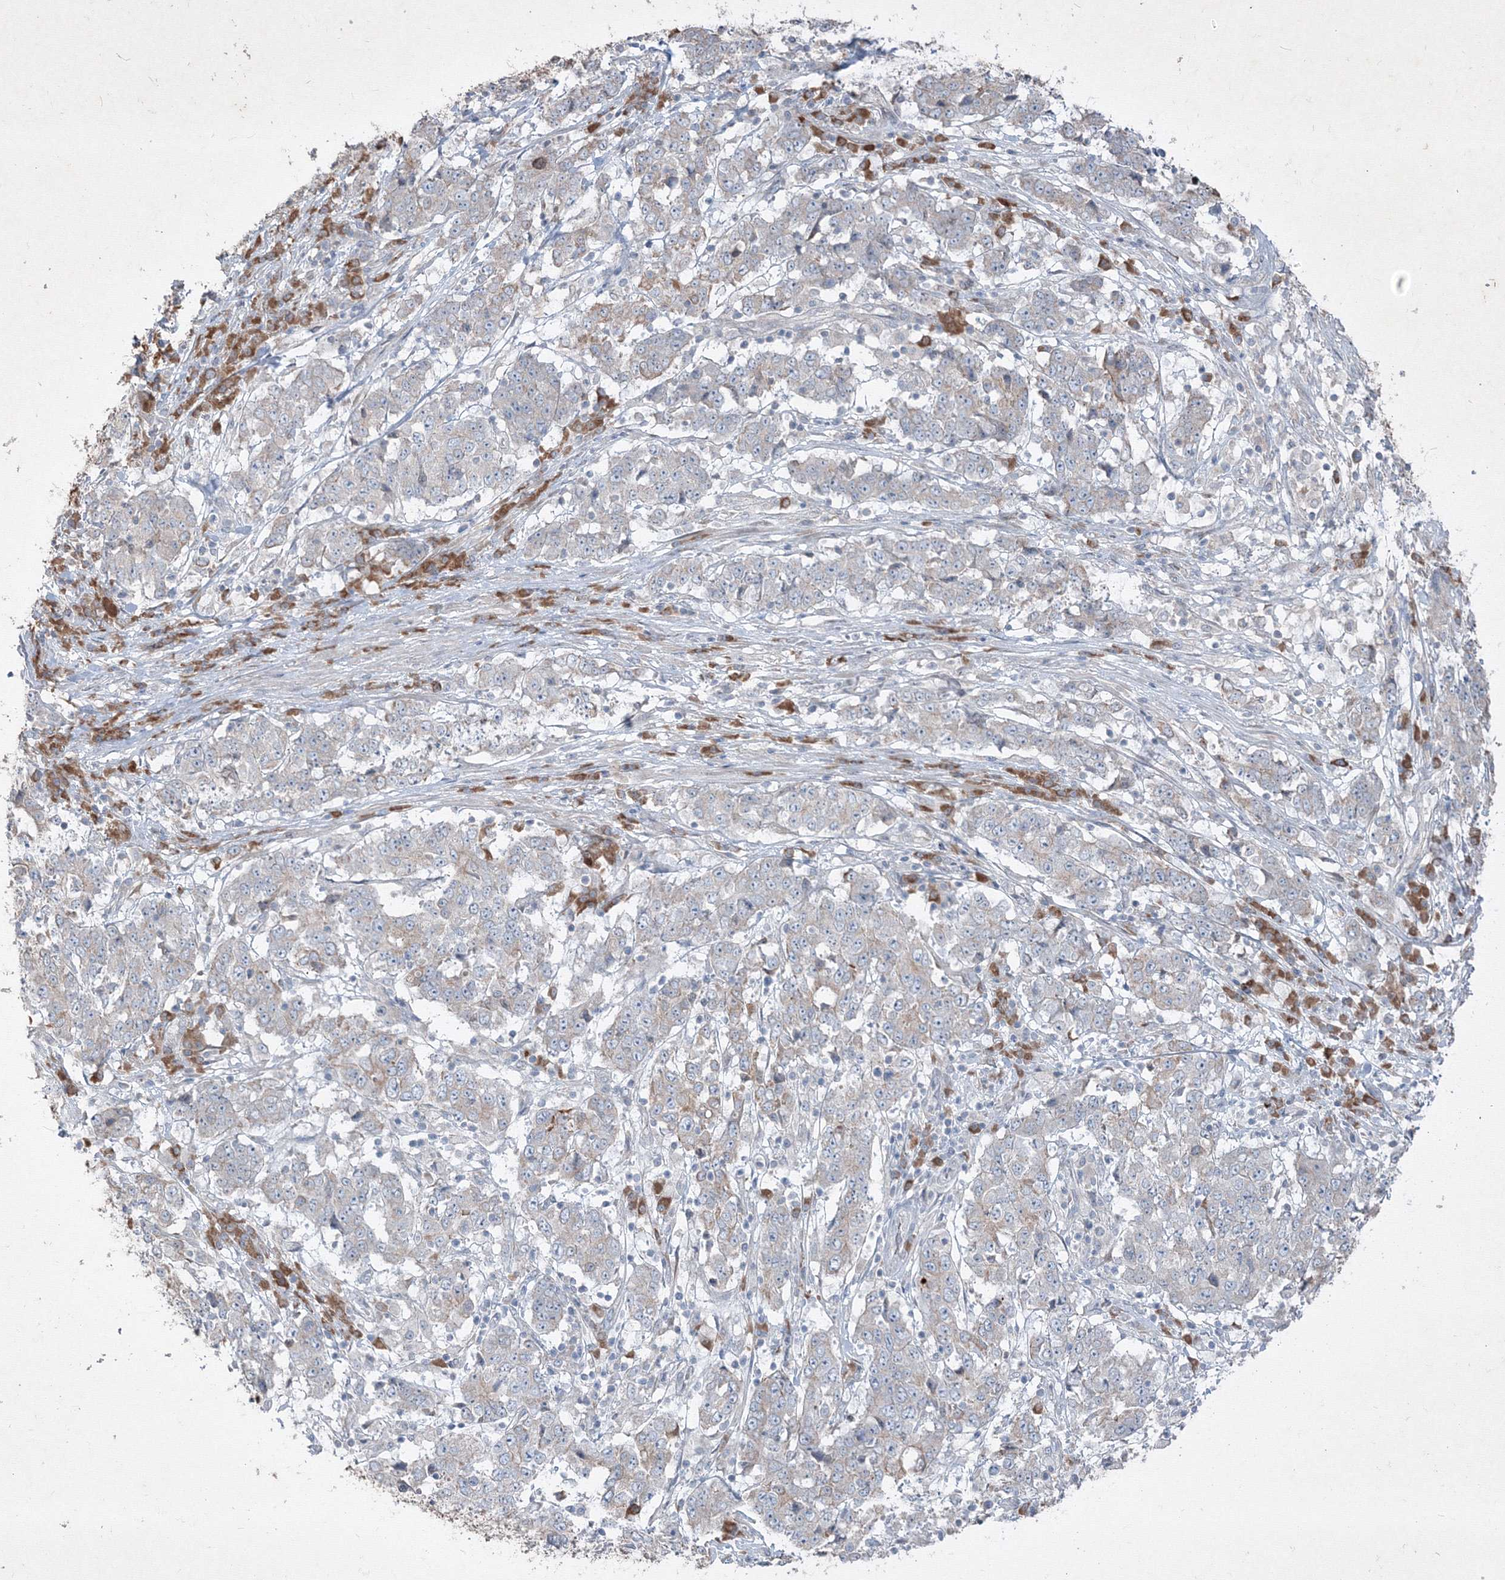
{"staining": {"intensity": "weak", "quantity": "<25%", "location": "cytoplasmic/membranous"}, "tissue": "stomach cancer", "cell_type": "Tumor cells", "image_type": "cancer", "snomed": [{"axis": "morphology", "description": "Adenocarcinoma, NOS"}, {"axis": "topography", "description": "Stomach"}], "caption": "The IHC photomicrograph has no significant positivity in tumor cells of stomach cancer (adenocarcinoma) tissue.", "gene": "IFNAR1", "patient": {"sex": "male", "age": 59}}